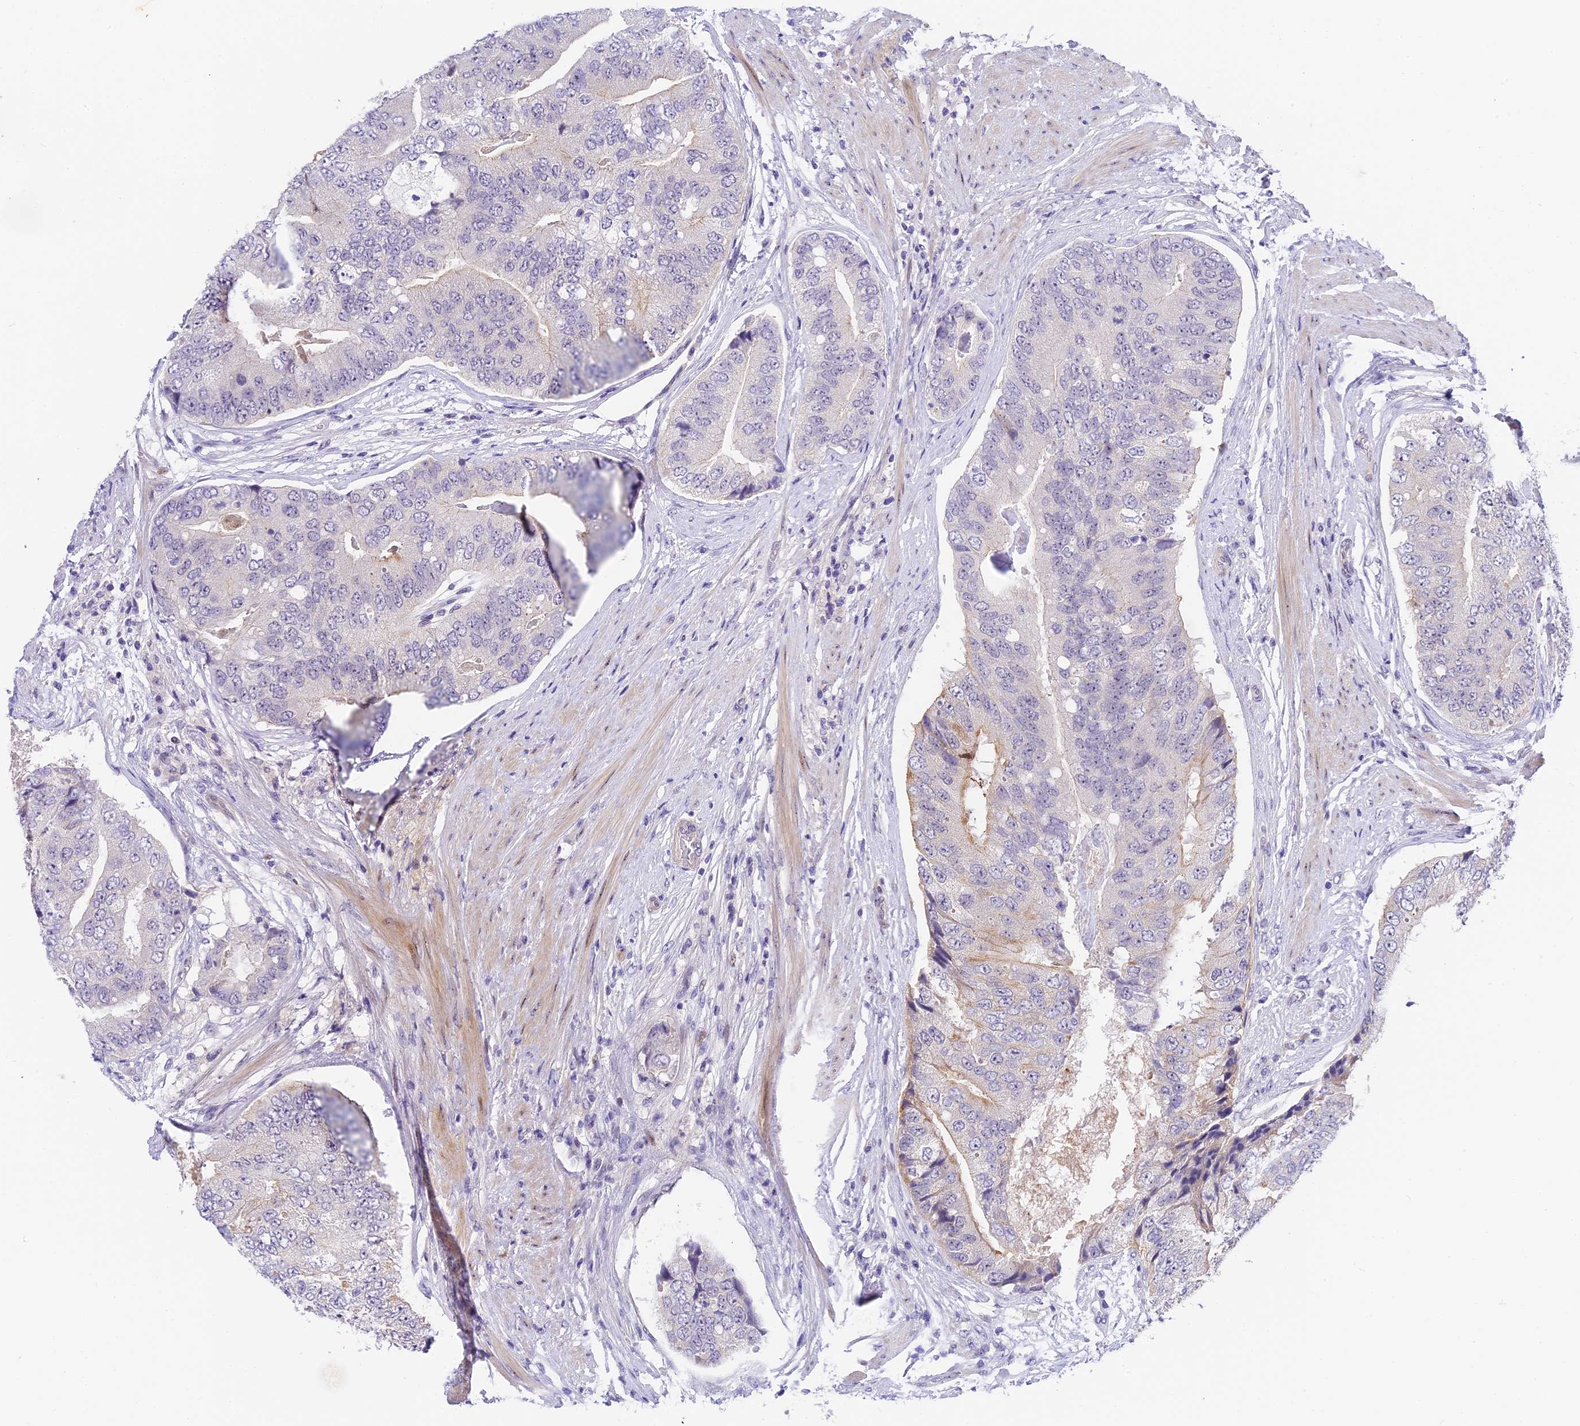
{"staining": {"intensity": "negative", "quantity": "none", "location": "none"}, "tissue": "prostate cancer", "cell_type": "Tumor cells", "image_type": "cancer", "snomed": [{"axis": "morphology", "description": "Adenocarcinoma, High grade"}, {"axis": "topography", "description": "Prostate"}], "caption": "DAB (3,3'-diaminobenzidine) immunohistochemical staining of human high-grade adenocarcinoma (prostate) displays no significant positivity in tumor cells. (DAB (3,3'-diaminobenzidine) IHC, high magnification).", "gene": "MIDN", "patient": {"sex": "male", "age": 70}}